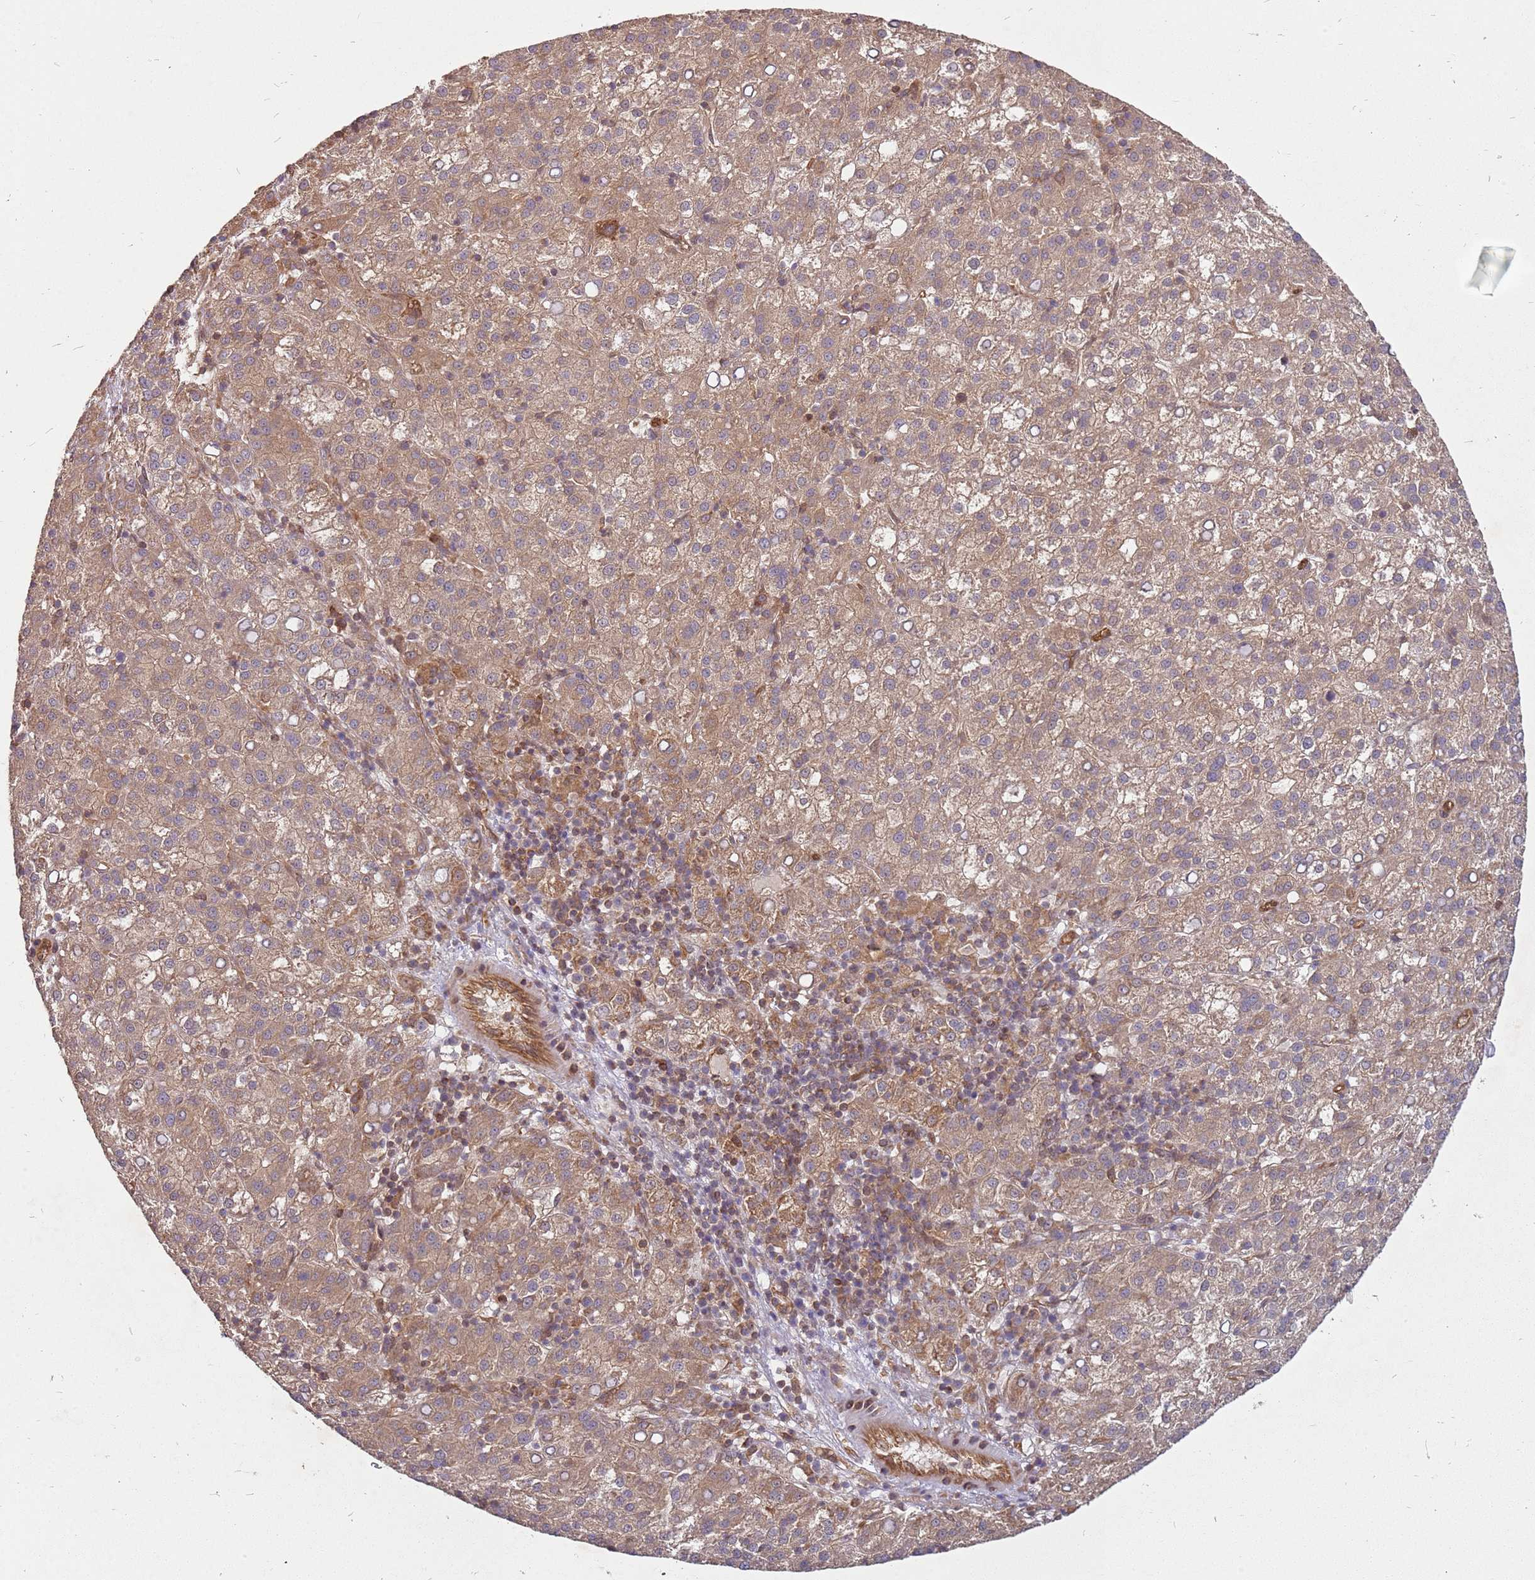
{"staining": {"intensity": "moderate", "quantity": ">75%", "location": "cytoplasmic/membranous"}, "tissue": "liver cancer", "cell_type": "Tumor cells", "image_type": "cancer", "snomed": [{"axis": "morphology", "description": "Carcinoma, Hepatocellular, NOS"}, {"axis": "topography", "description": "Liver"}], "caption": "Immunohistochemical staining of human liver cancer reveals moderate cytoplasmic/membranous protein staining in about >75% of tumor cells. (DAB (3,3'-diaminobenzidine) IHC with brightfield microscopy, high magnification).", "gene": "NUDT14", "patient": {"sex": "female", "age": 58}}